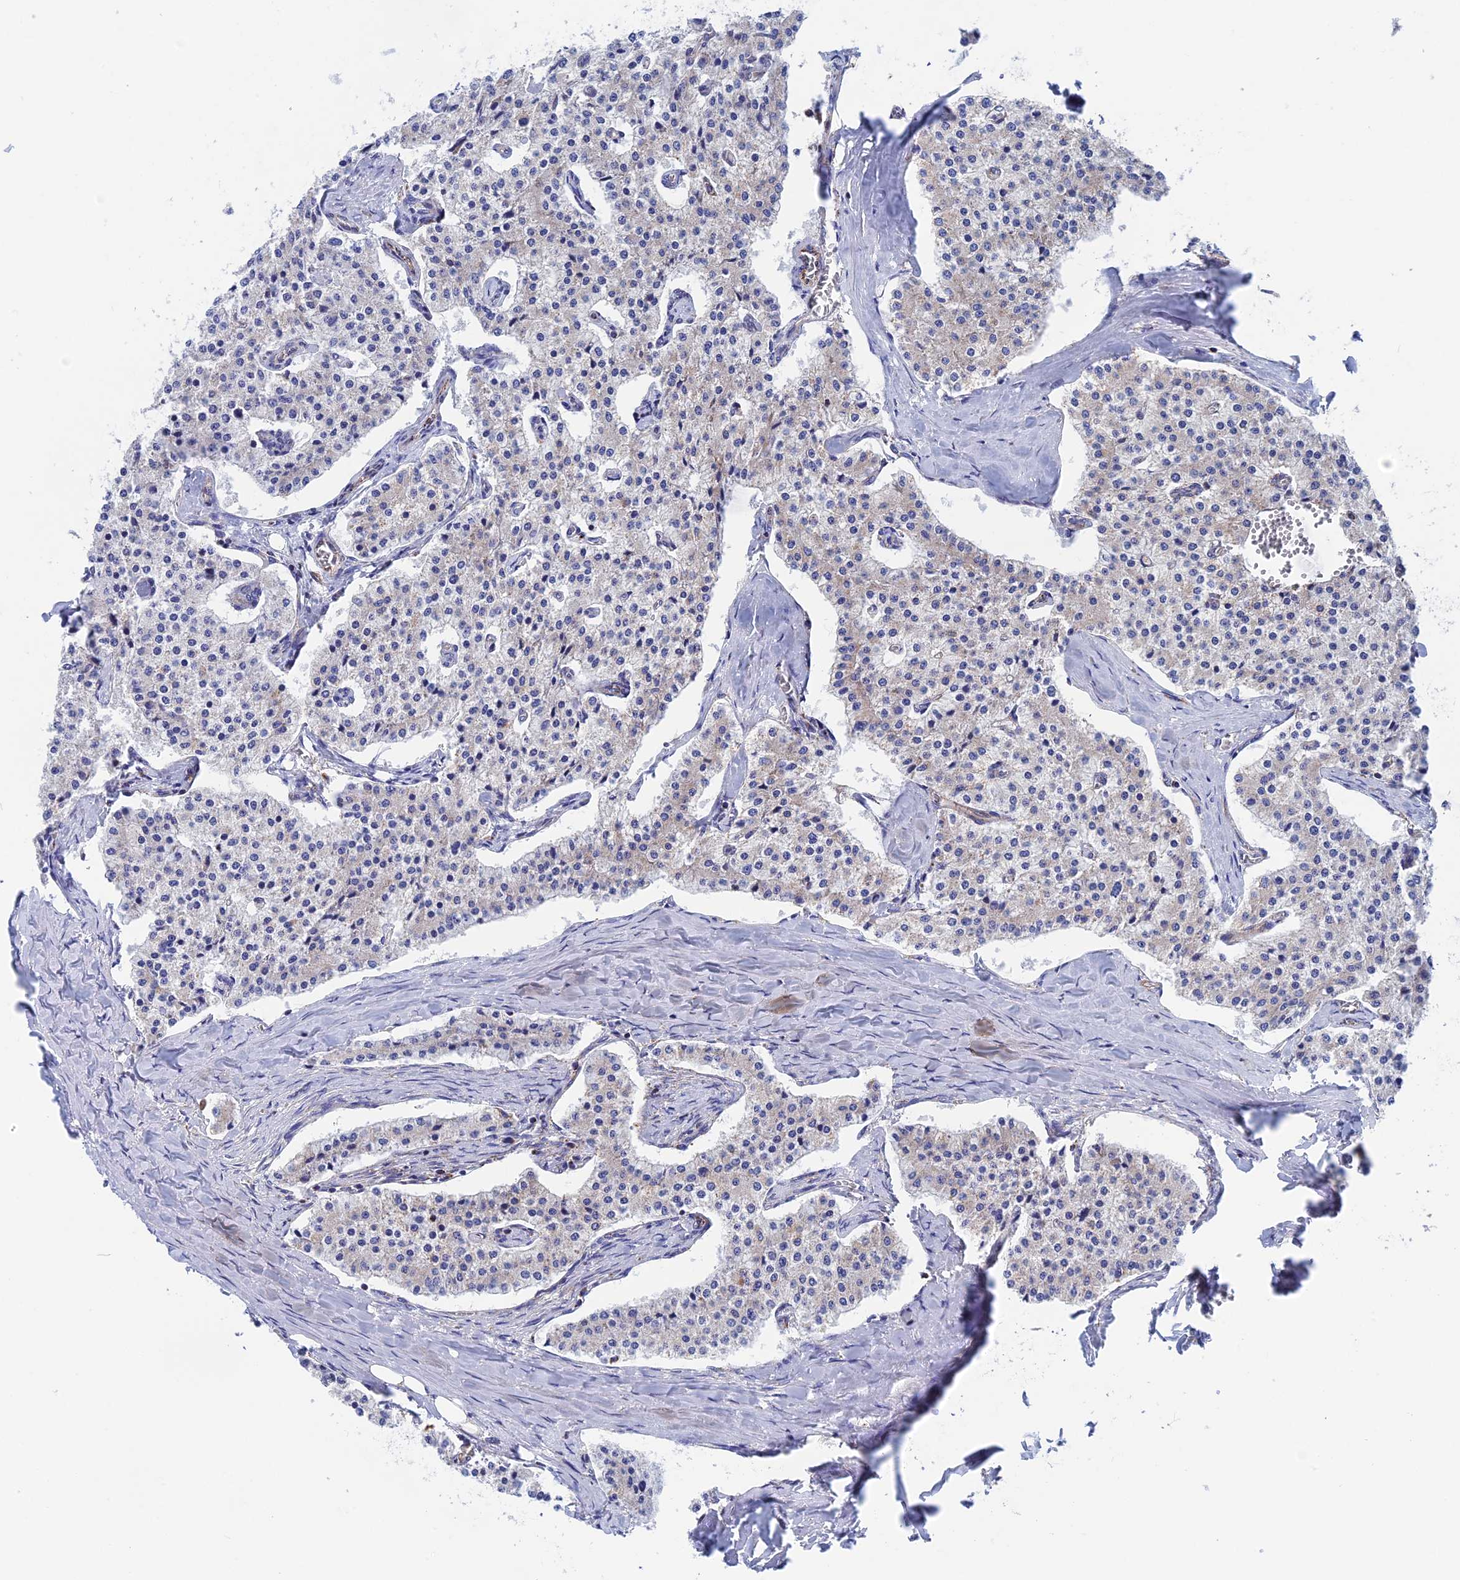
{"staining": {"intensity": "negative", "quantity": "none", "location": "none"}, "tissue": "carcinoid", "cell_type": "Tumor cells", "image_type": "cancer", "snomed": [{"axis": "morphology", "description": "Carcinoid, malignant, NOS"}, {"axis": "topography", "description": "Colon"}], "caption": "This is an IHC image of carcinoid. There is no positivity in tumor cells.", "gene": "WDR83", "patient": {"sex": "female", "age": 52}}